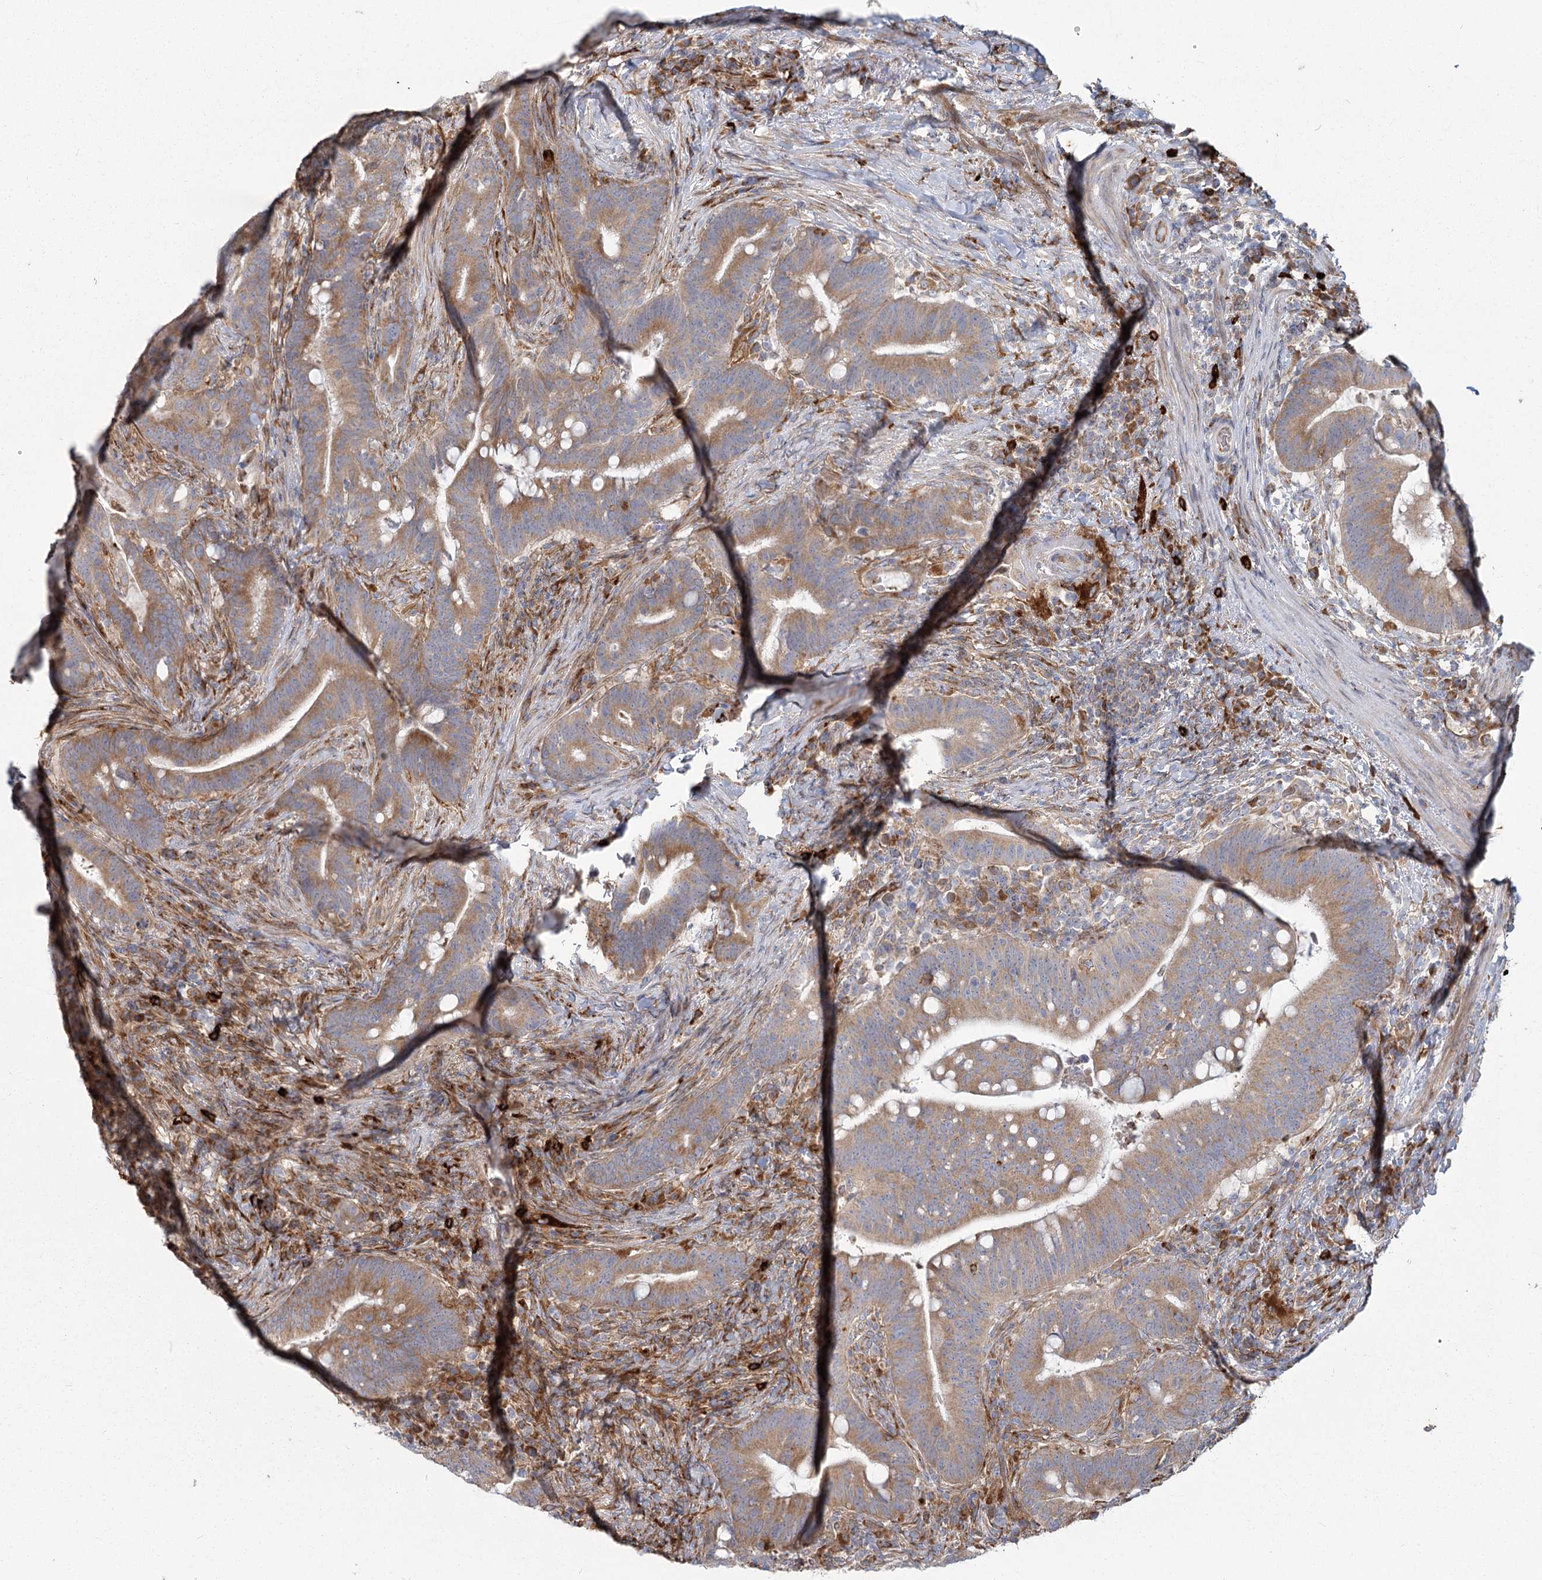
{"staining": {"intensity": "moderate", "quantity": ">75%", "location": "cytoplasmic/membranous"}, "tissue": "colorectal cancer", "cell_type": "Tumor cells", "image_type": "cancer", "snomed": [{"axis": "morphology", "description": "Adenocarcinoma, NOS"}, {"axis": "topography", "description": "Colon"}], "caption": "Colorectal cancer (adenocarcinoma) stained for a protein (brown) exhibits moderate cytoplasmic/membranous positive staining in about >75% of tumor cells.", "gene": "HARS2", "patient": {"sex": "female", "age": 66}}